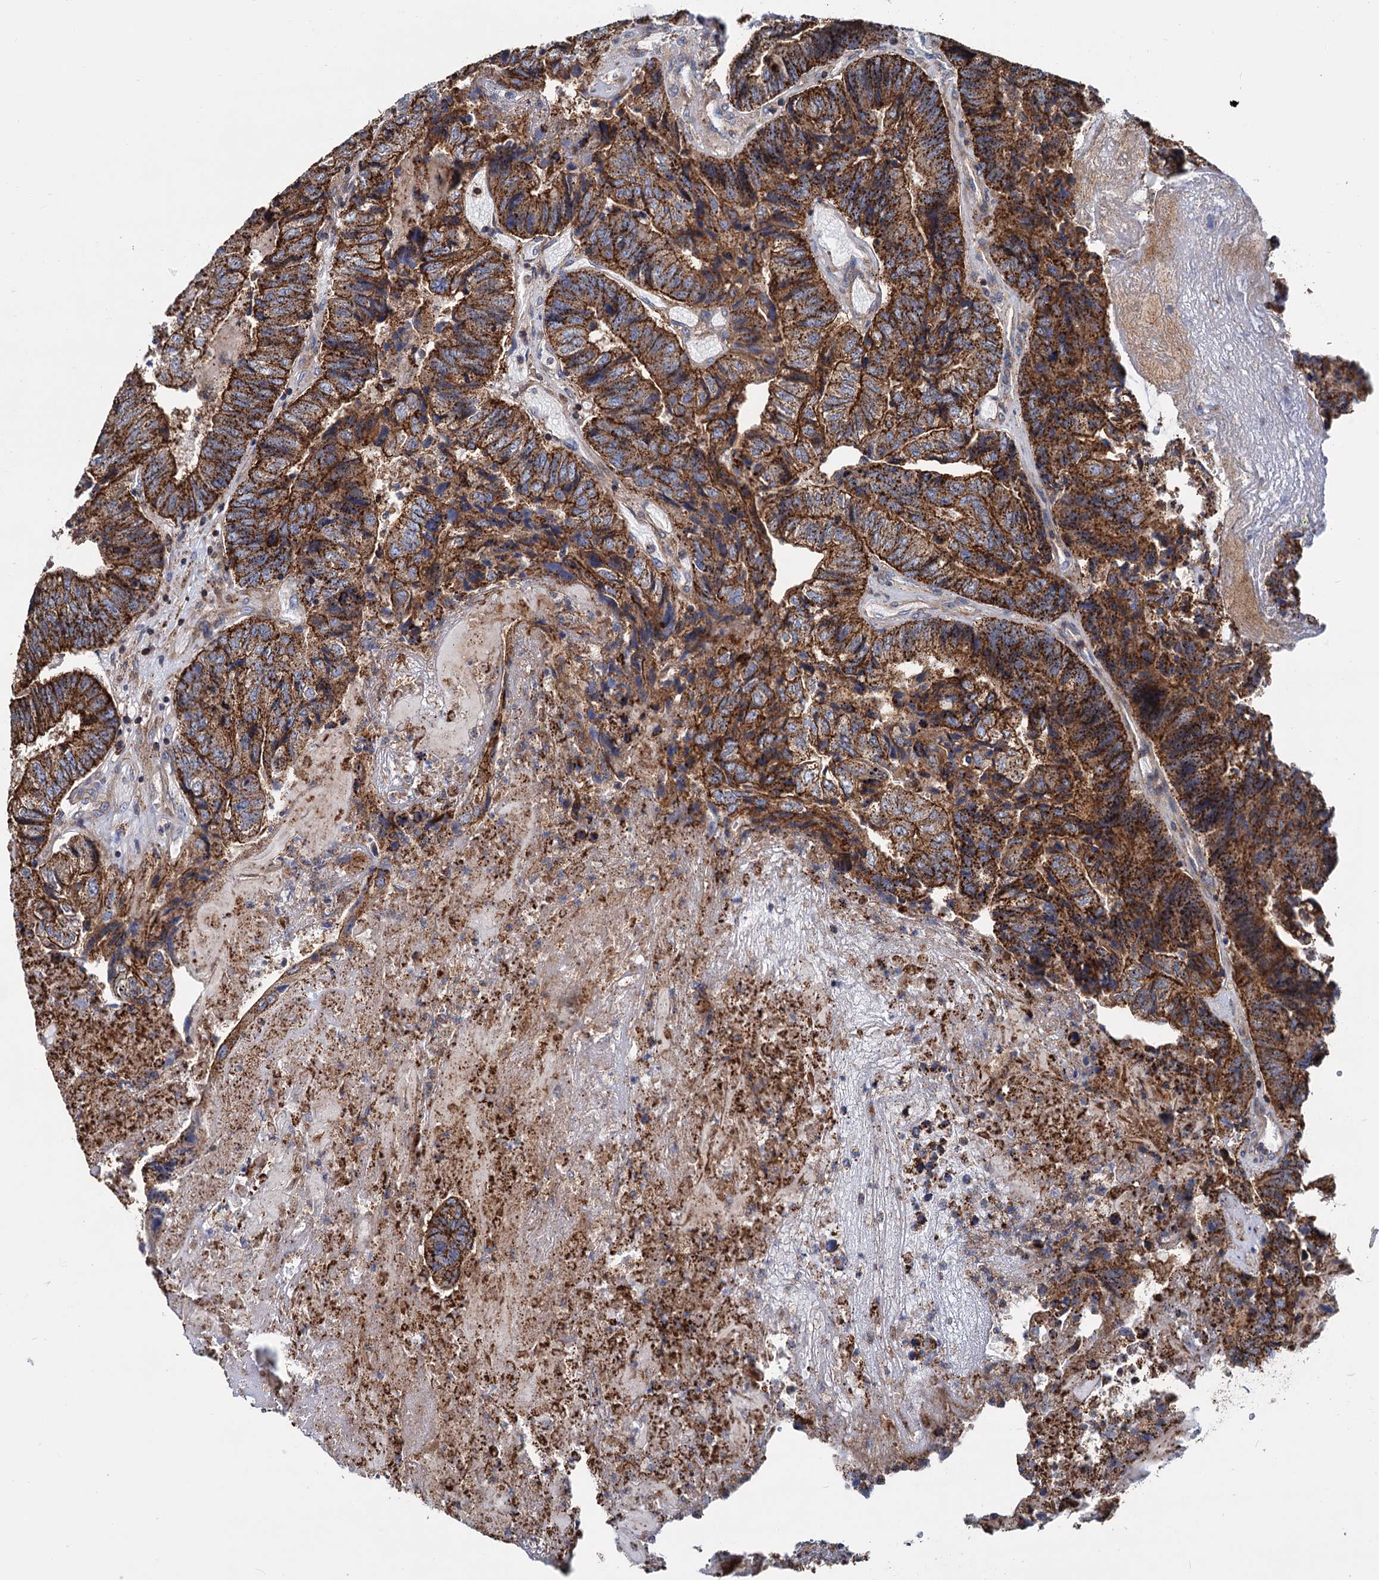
{"staining": {"intensity": "strong", "quantity": ">75%", "location": "cytoplasmic/membranous"}, "tissue": "colorectal cancer", "cell_type": "Tumor cells", "image_type": "cancer", "snomed": [{"axis": "morphology", "description": "Adenocarcinoma, NOS"}, {"axis": "topography", "description": "Colon"}], "caption": "Protein expression by immunohistochemistry (IHC) displays strong cytoplasmic/membranous expression in about >75% of tumor cells in colorectal cancer.", "gene": "PSEN1", "patient": {"sex": "female", "age": 67}}